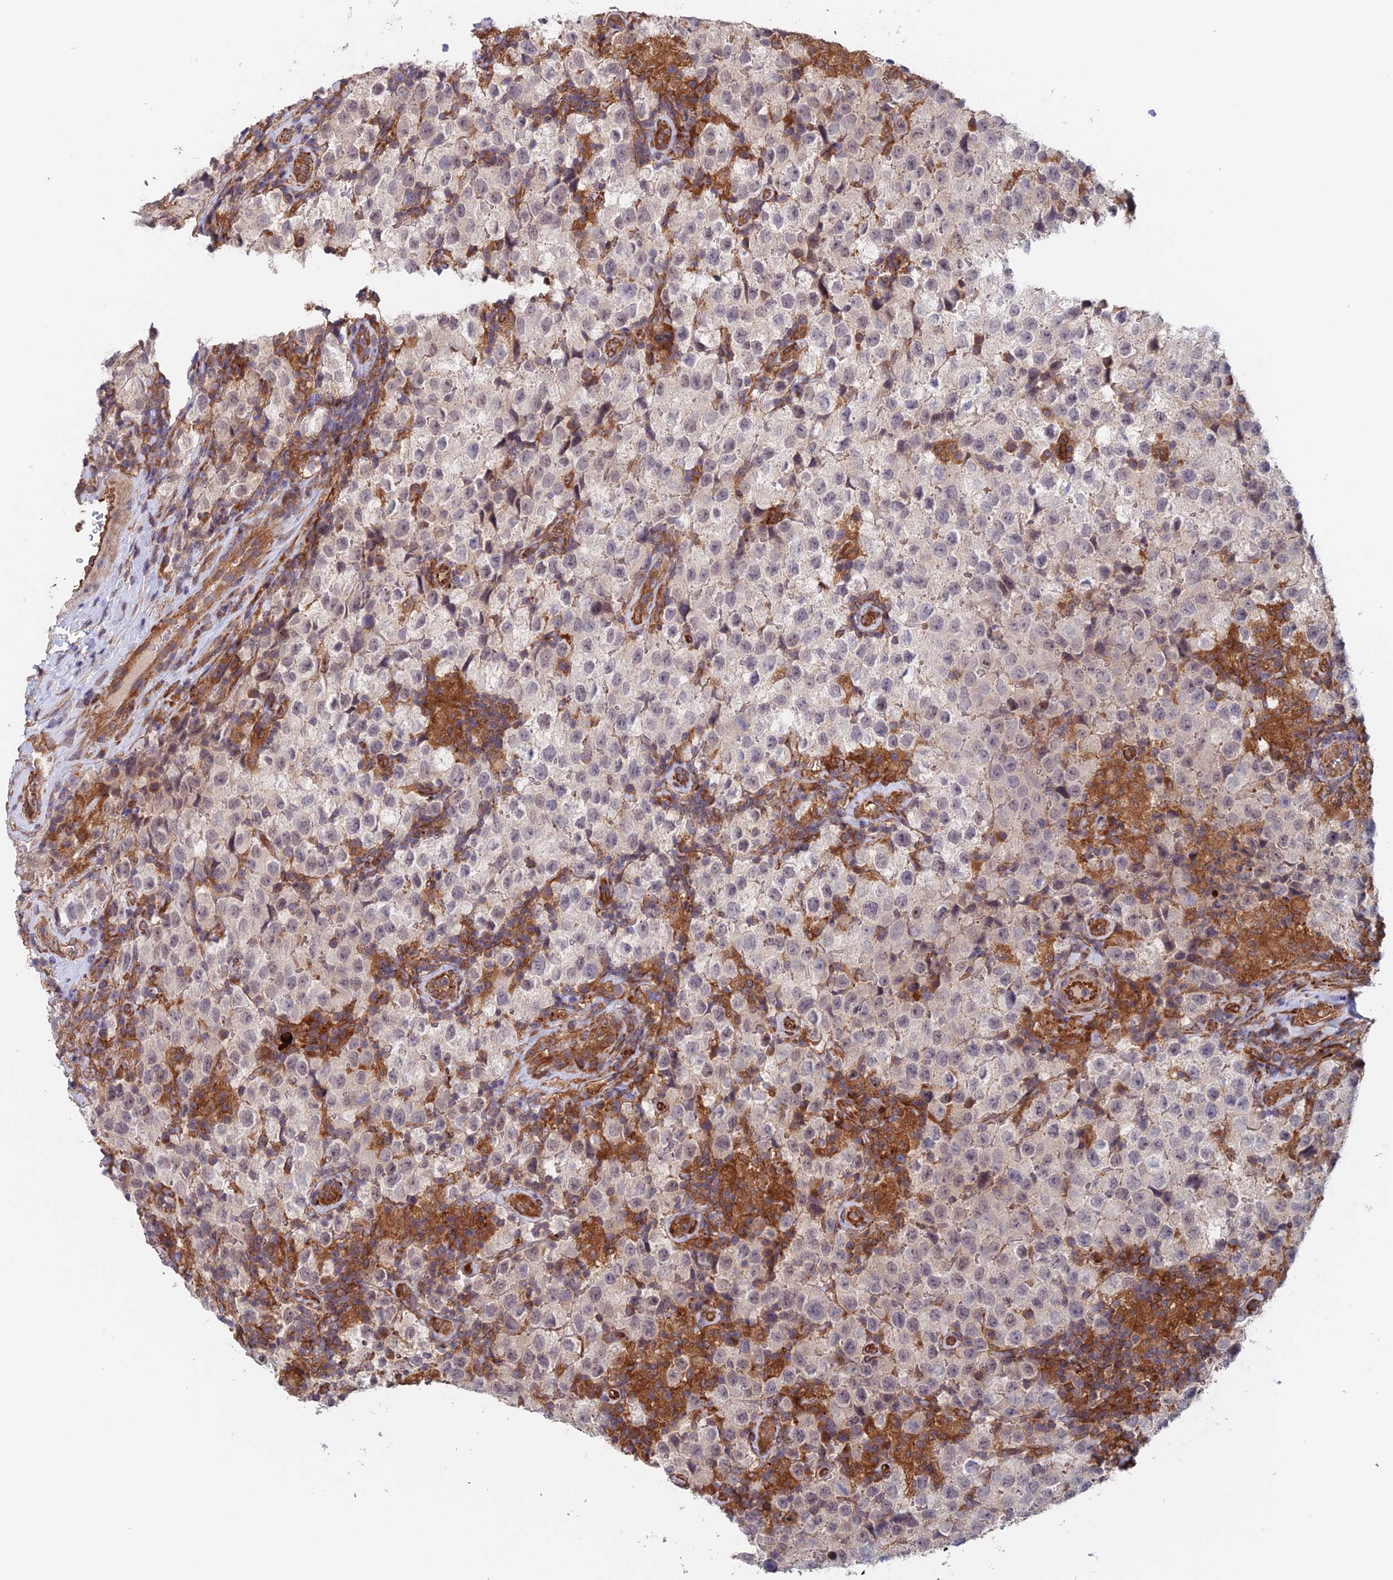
{"staining": {"intensity": "negative", "quantity": "none", "location": "none"}, "tissue": "testis cancer", "cell_type": "Tumor cells", "image_type": "cancer", "snomed": [{"axis": "morphology", "description": "Seminoma, NOS"}, {"axis": "morphology", "description": "Carcinoma, Embryonal, NOS"}, {"axis": "topography", "description": "Testis"}], "caption": "This image is of testis seminoma stained with IHC to label a protein in brown with the nuclei are counter-stained blue. There is no expression in tumor cells.", "gene": "NUDT16L1", "patient": {"sex": "male", "age": 41}}